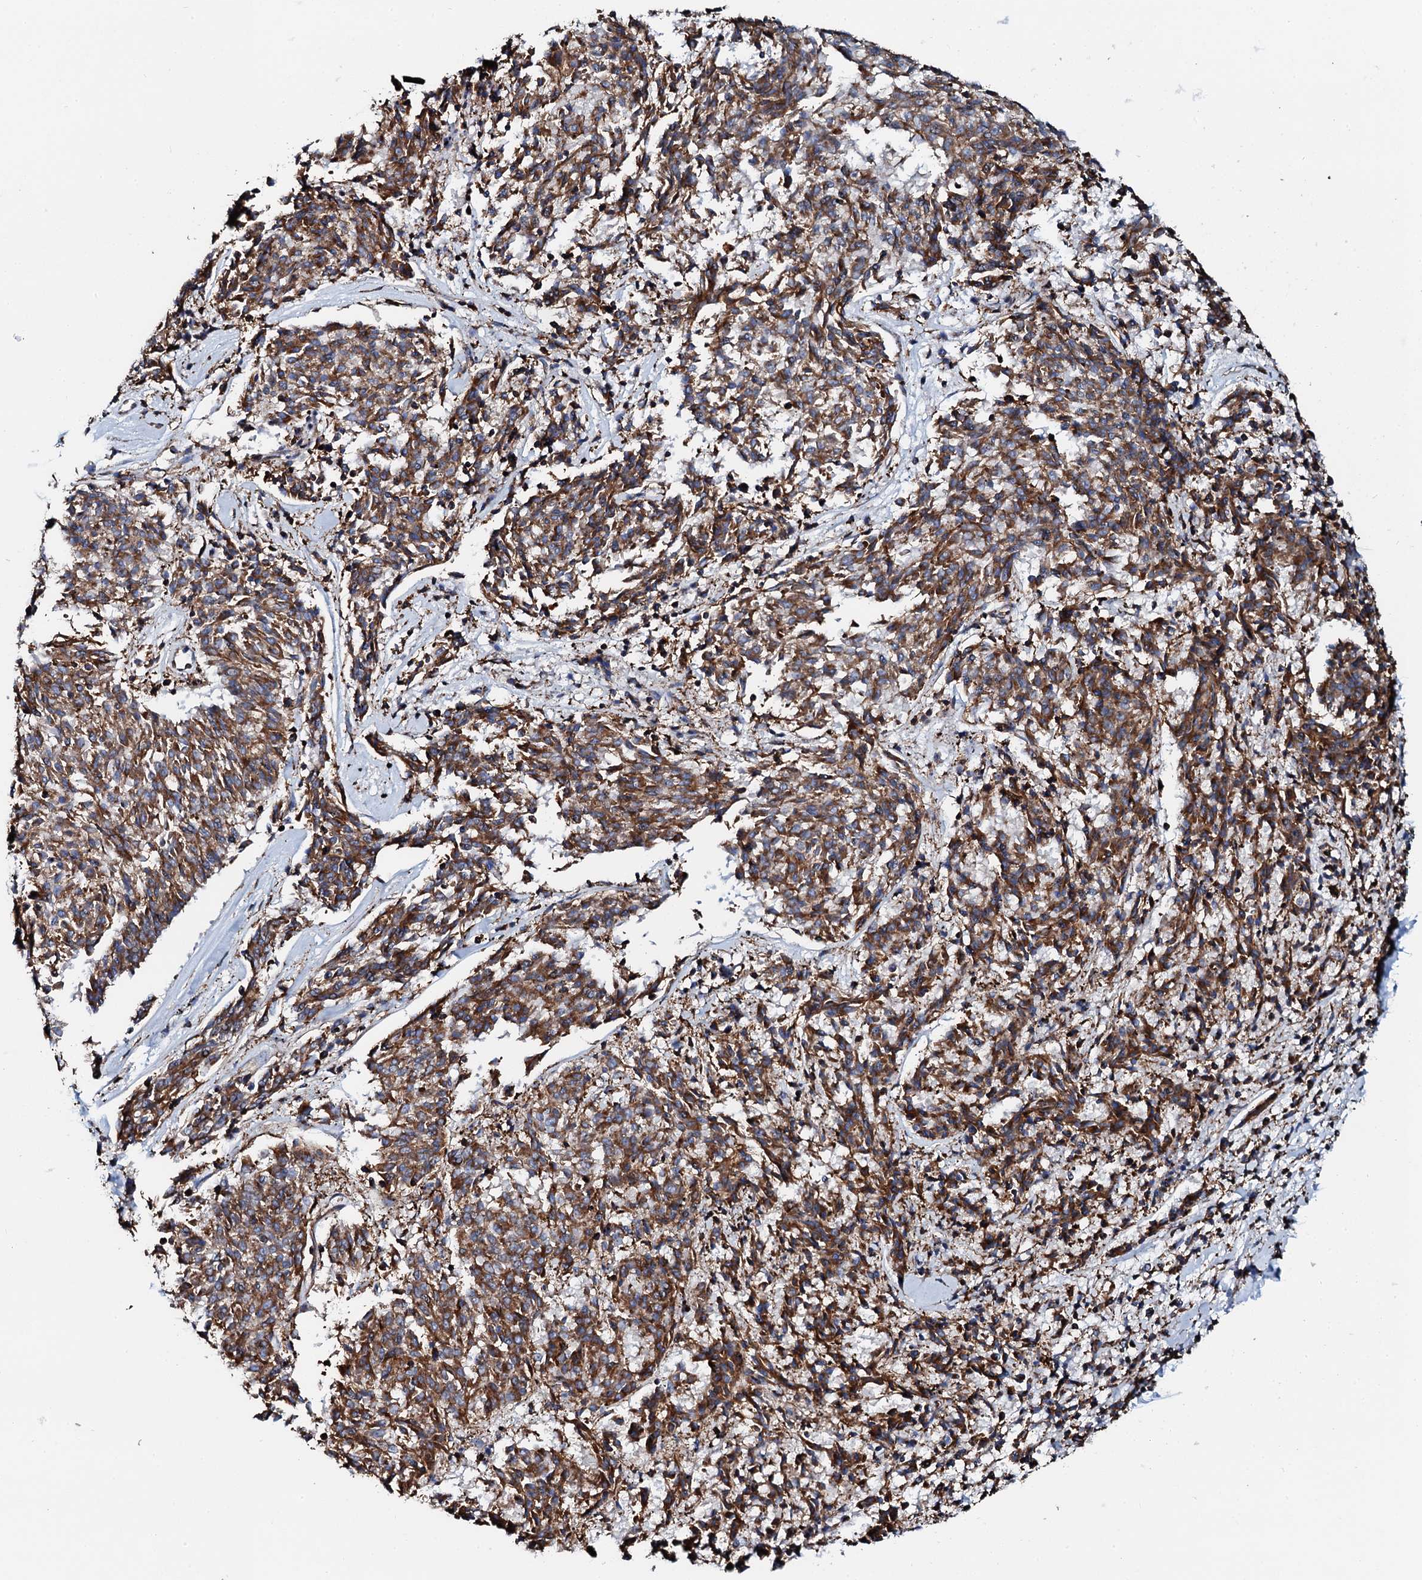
{"staining": {"intensity": "moderate", "quantity": ">75%", "location": "cytoplasmic/membranous"}, "tissue": "melanoma", "cell_type": "Tumor cells", "image_type": "cancer", "snomed": [{"axis": "morphology", "description": "Malignant melanoma, NOS"}, {"axis": "topography", "description": "Skin"}], "caption": "The image displays a brown stain indicating the presence of a protein in the cytoplasmic/membranous of tumor cells in malignant melanoma.", "gene": "INTS10", "patient": {"sex": "female", "age": 72}}